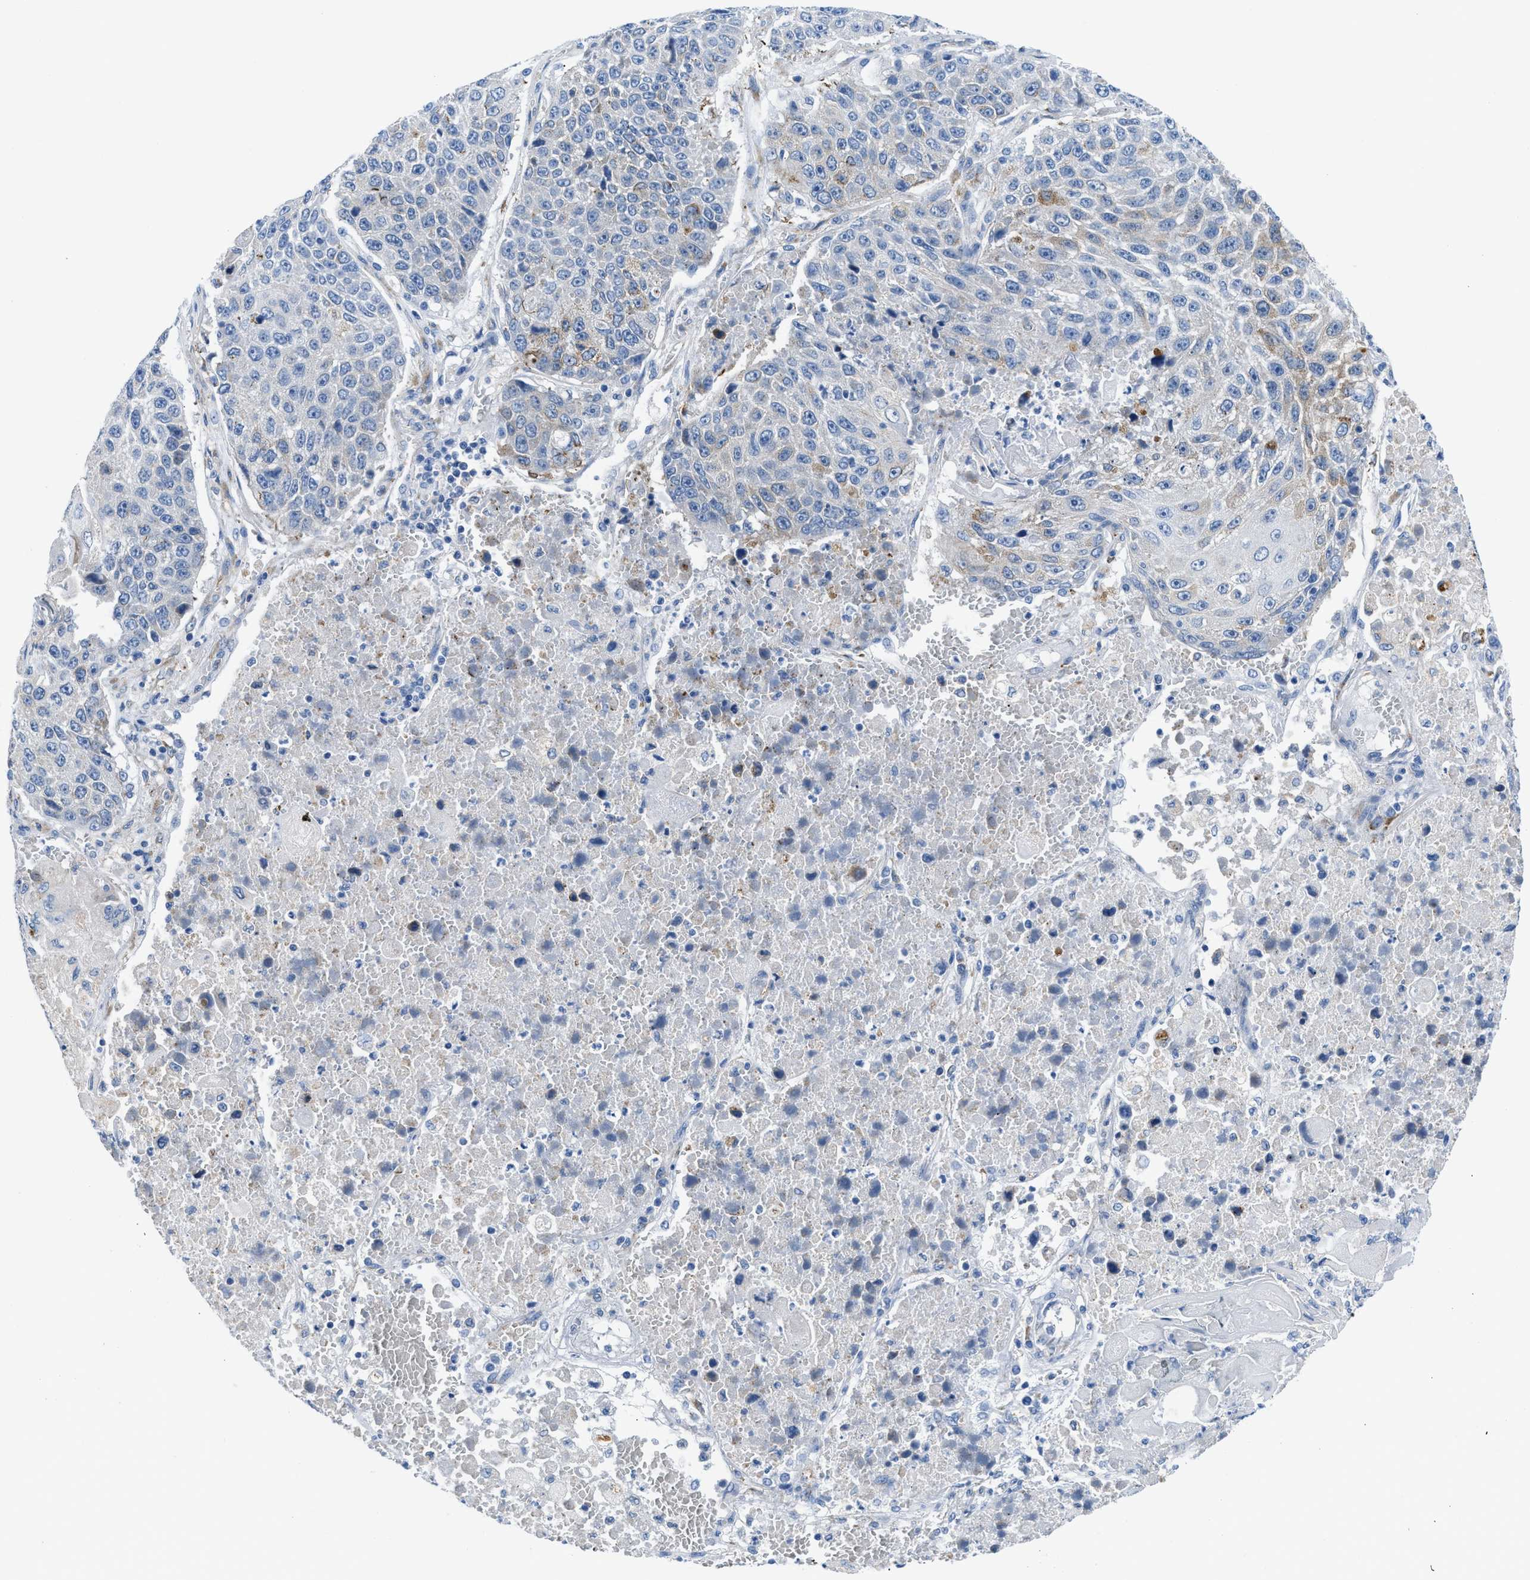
{"staining": {"intensity": "weak", "quantity": "<25%", "location": "cytoplasmic/membranous"}, "tissue": "lung cancer", "cell_type": "Tumor cells", "image_type": "cancer", "snomed": [{"axis": "morphology", "description": "Squamous cell carcinoma, NOS"}, {"axis": "topography", "description": "Lung"}], "caption": "Immunohistochemistry (IHC) histopathology image of lung cancer (squamous cell carcinoma) stained for a protein (brown), which reveals no staining in tumor cells.", "gene": "BNC2", "patient": {"sex": "male", "age": 61}}